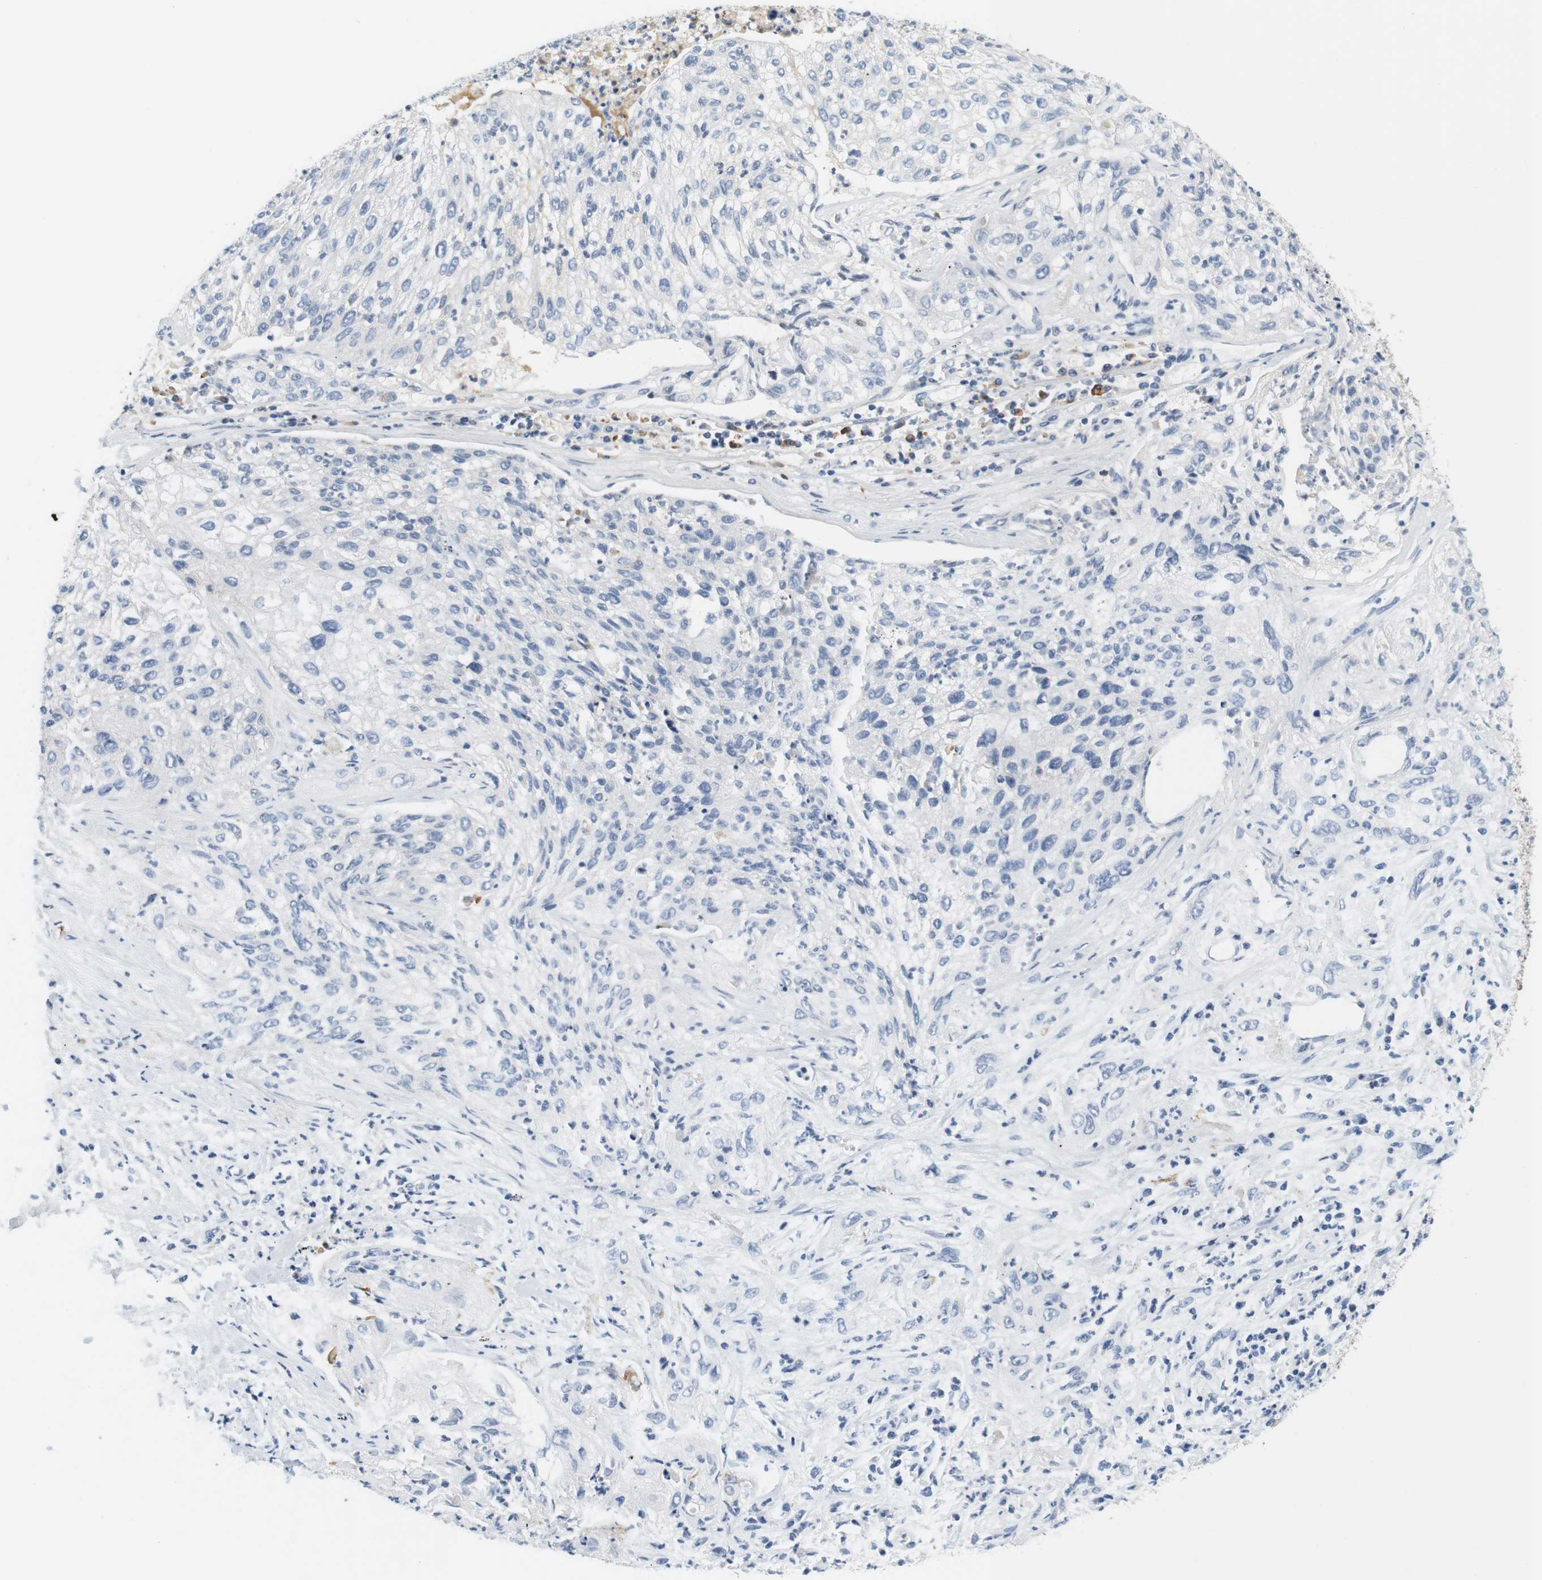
{"staining": {"intensity": "moderate", "quantity": "<25%", "location": "cytoplasmic/membranous,nuclear"}, "tissue": "lung cancer", "cell_type": "Tumor cells", "image_type": "cancer", "snomed": [{"axis": "morphology", "description": "Inflammation, NOS"}, {"axis": "morphology", "description": "Squamous cell carcinoma, NOS"}, {"axis": "topography", "description": "Lymph node"}, {"axis": "topography", "description": "Soft tissue"}, {"axis": "topography", "description": "Lung"}], "caption": "Immunohistochemistry (IHC) (DAB (3,3'-diaminobenzidine)) staining of lung squamous cell carcinoma shows moderate cytoplasmic/membranous and nuclear protein staining in approximately <25% of tumor cells.", "gene": "EVA1C", "patient": {"sex": "male", "age": 66}}